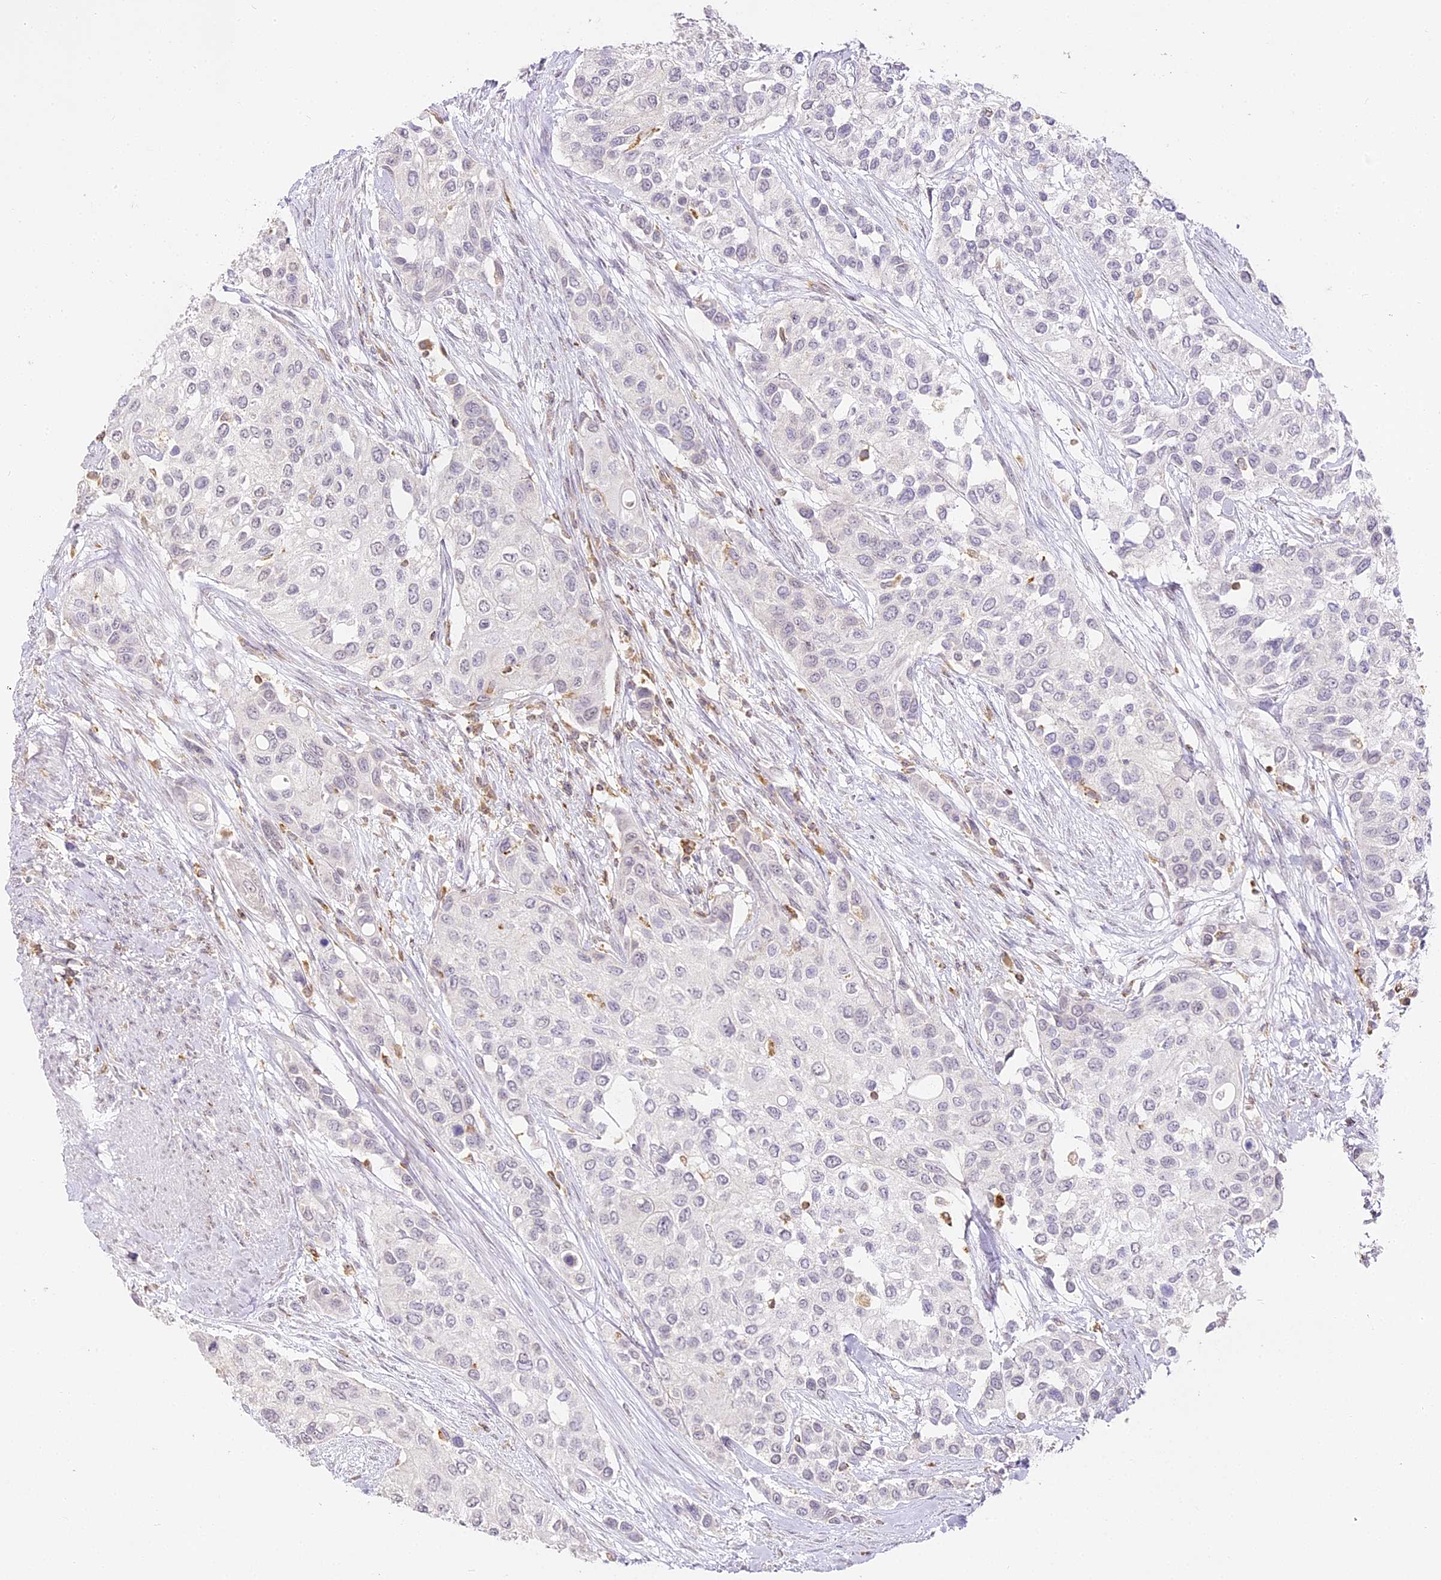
{"staining": {"intensity": "negative", "quantity": "none", "location": "none"}, "tissue": "urothelial cancer", "cell_type": "Tumor cells", "image_type": "cancer", "snomed": [{"axis": "morphology", "description": "Normal tissue, NOS"}, {"axis": "morphology", "description": "Urothelial carcinoma, High grade"}, {"axis": "topography", "description": "Vascular tissue"}, {"axis": "topography", "description": "Urinary bladder"}], "caption": "High magnification brightfield microscopy of urothelial cancer stained with DAB (3,3'-diaminobenzidine) (brown) and counterstained with hematoxylin (blue): tumor cells show no significant staining.", "gene": "DOCK2", "patient": {"sex": "female", "age": 56}}